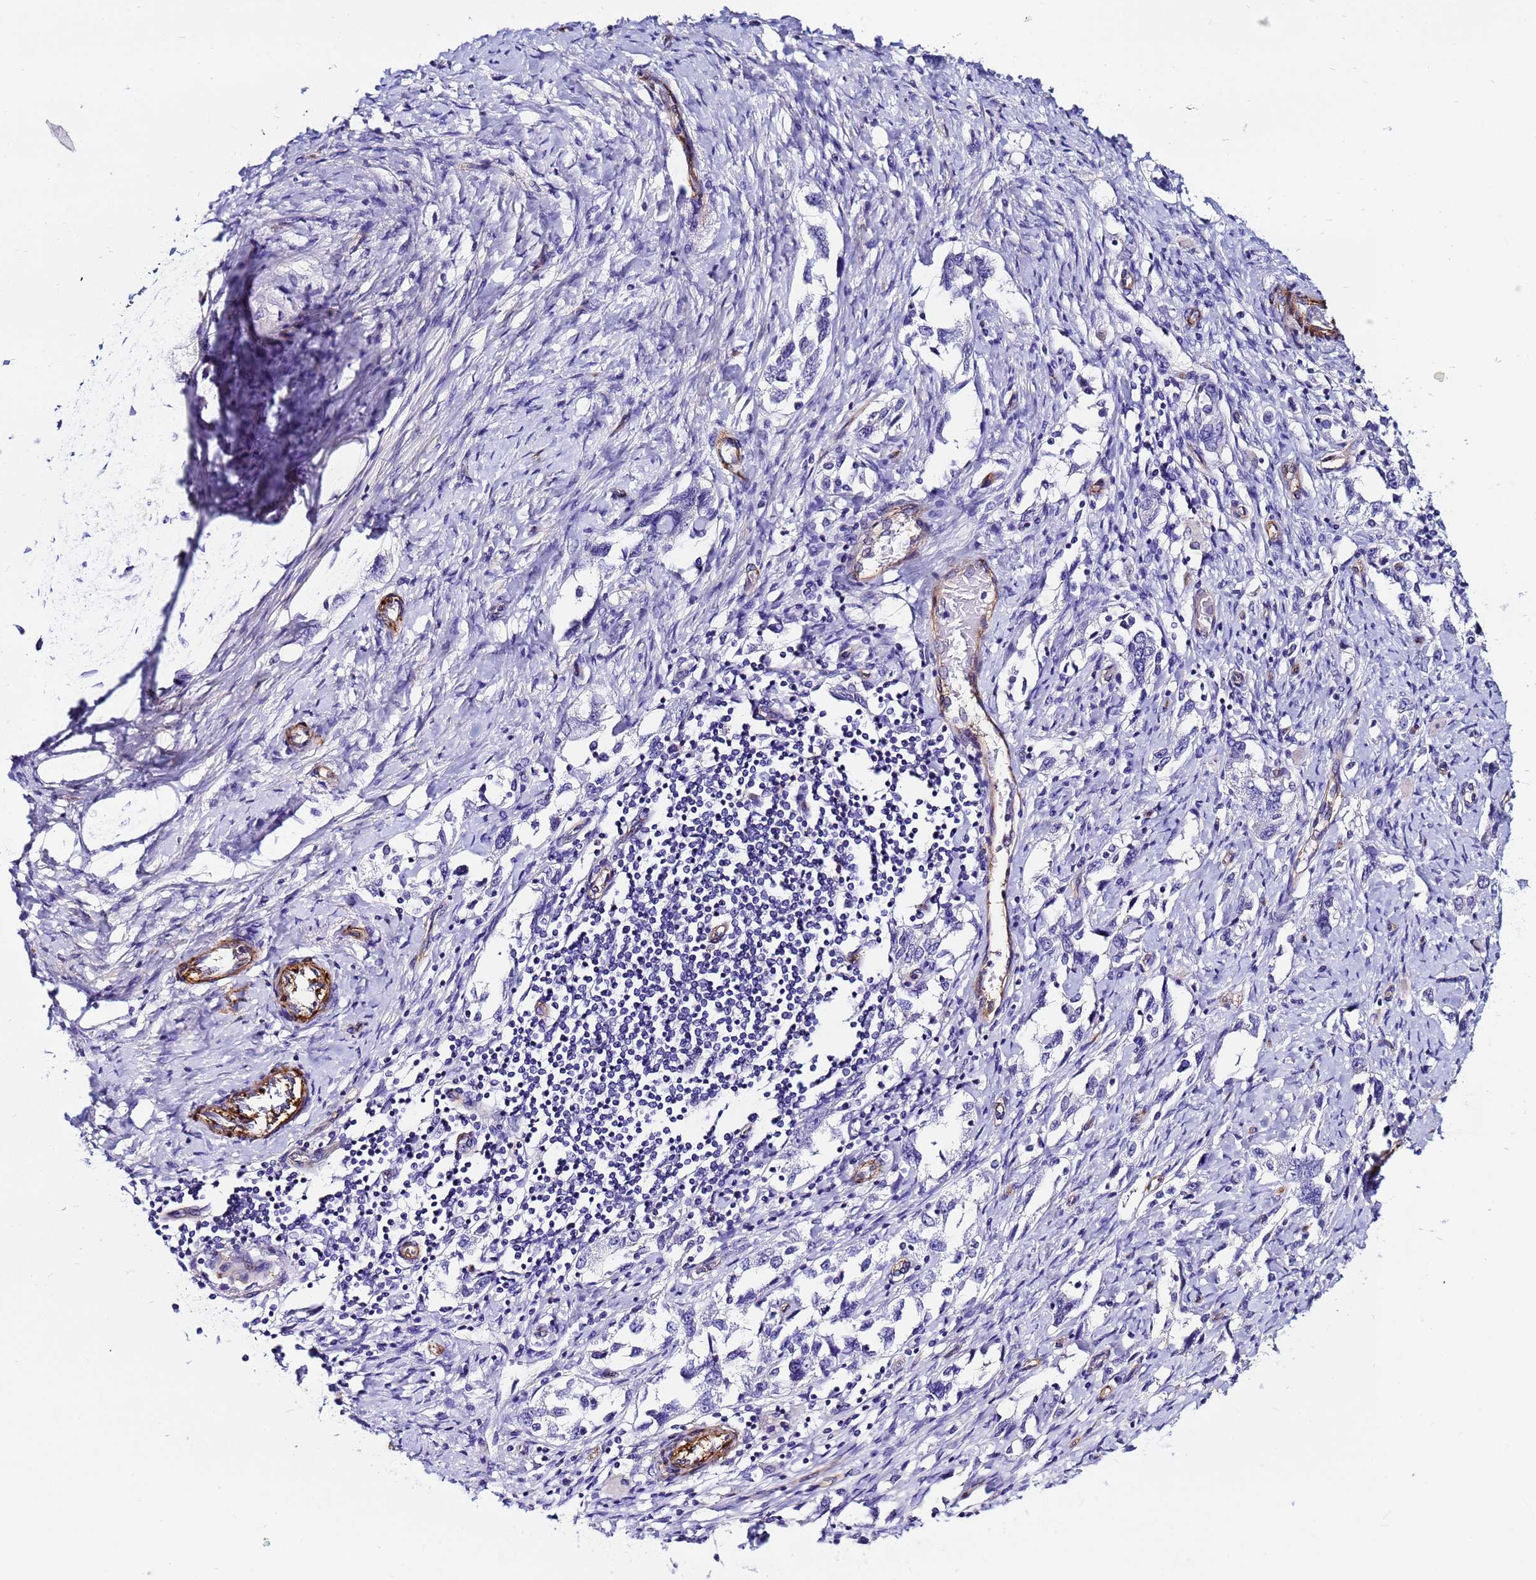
{"staining": {"intensity": "negative", "quantity": "none", "location": "none"}, "tissue": "ovarian cancer", "cell_type": "Tumor cells", "image_type": "cancer", "snomed": [{"axis": "morphology", "description": "Carcinoma, NOS"}, {"axis": "morphology", "description": "Cystadenocarcinoma, serous, NOS"}, {"axis": "topography", "description": "Ovary"}], "caption": "Immunohistochemistry micrograph of neoplastic tissue: human ovarian cancer (serous cystadenocarcinoma) stained with DAB (3,3'-diaminobenzidine) exhibits no significant protein expression in tumor cells.", "gene": "DEFB104A", "patient": {"sex": "female", "age": 69}}